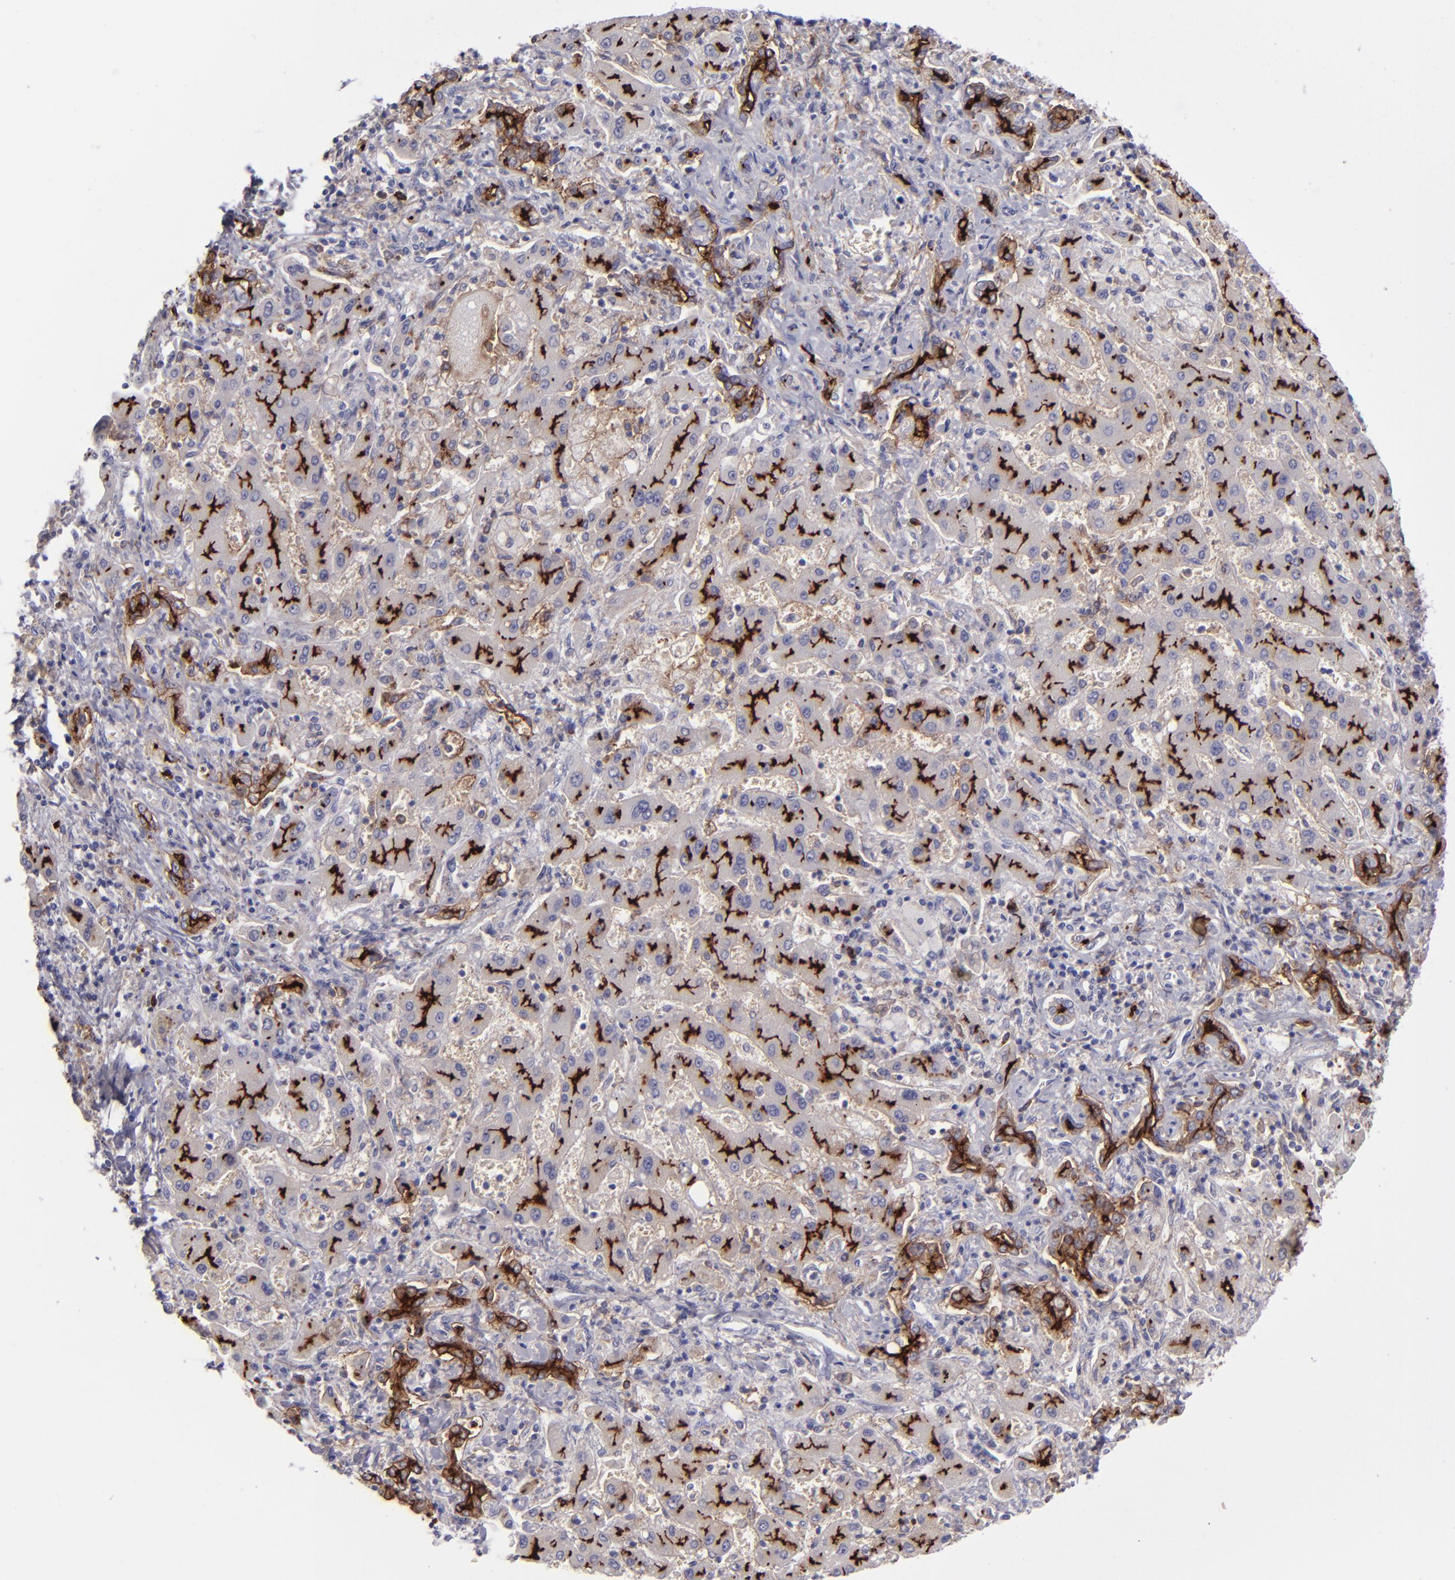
{"staining": {"intensity": "strong", "quantity": ">75%", "location": "cytoplasmic/membranous"}, "tissue": "liver cancer", "cell_type": "Tumor cells", "image_type": "cancer", "snomed": [{"axis": "morphology", "description": "Cholangiocarcinoma"}, {"axis": "topography", "description": "Liver"}], "caption": "IHC of human liver cancer demonstrates high levels of strong cytoplasmic/membranous positivity in approximately >75% of tumor cells.", "gene": "ANPEP", "patient": {"sex": "male", "age": 50}}